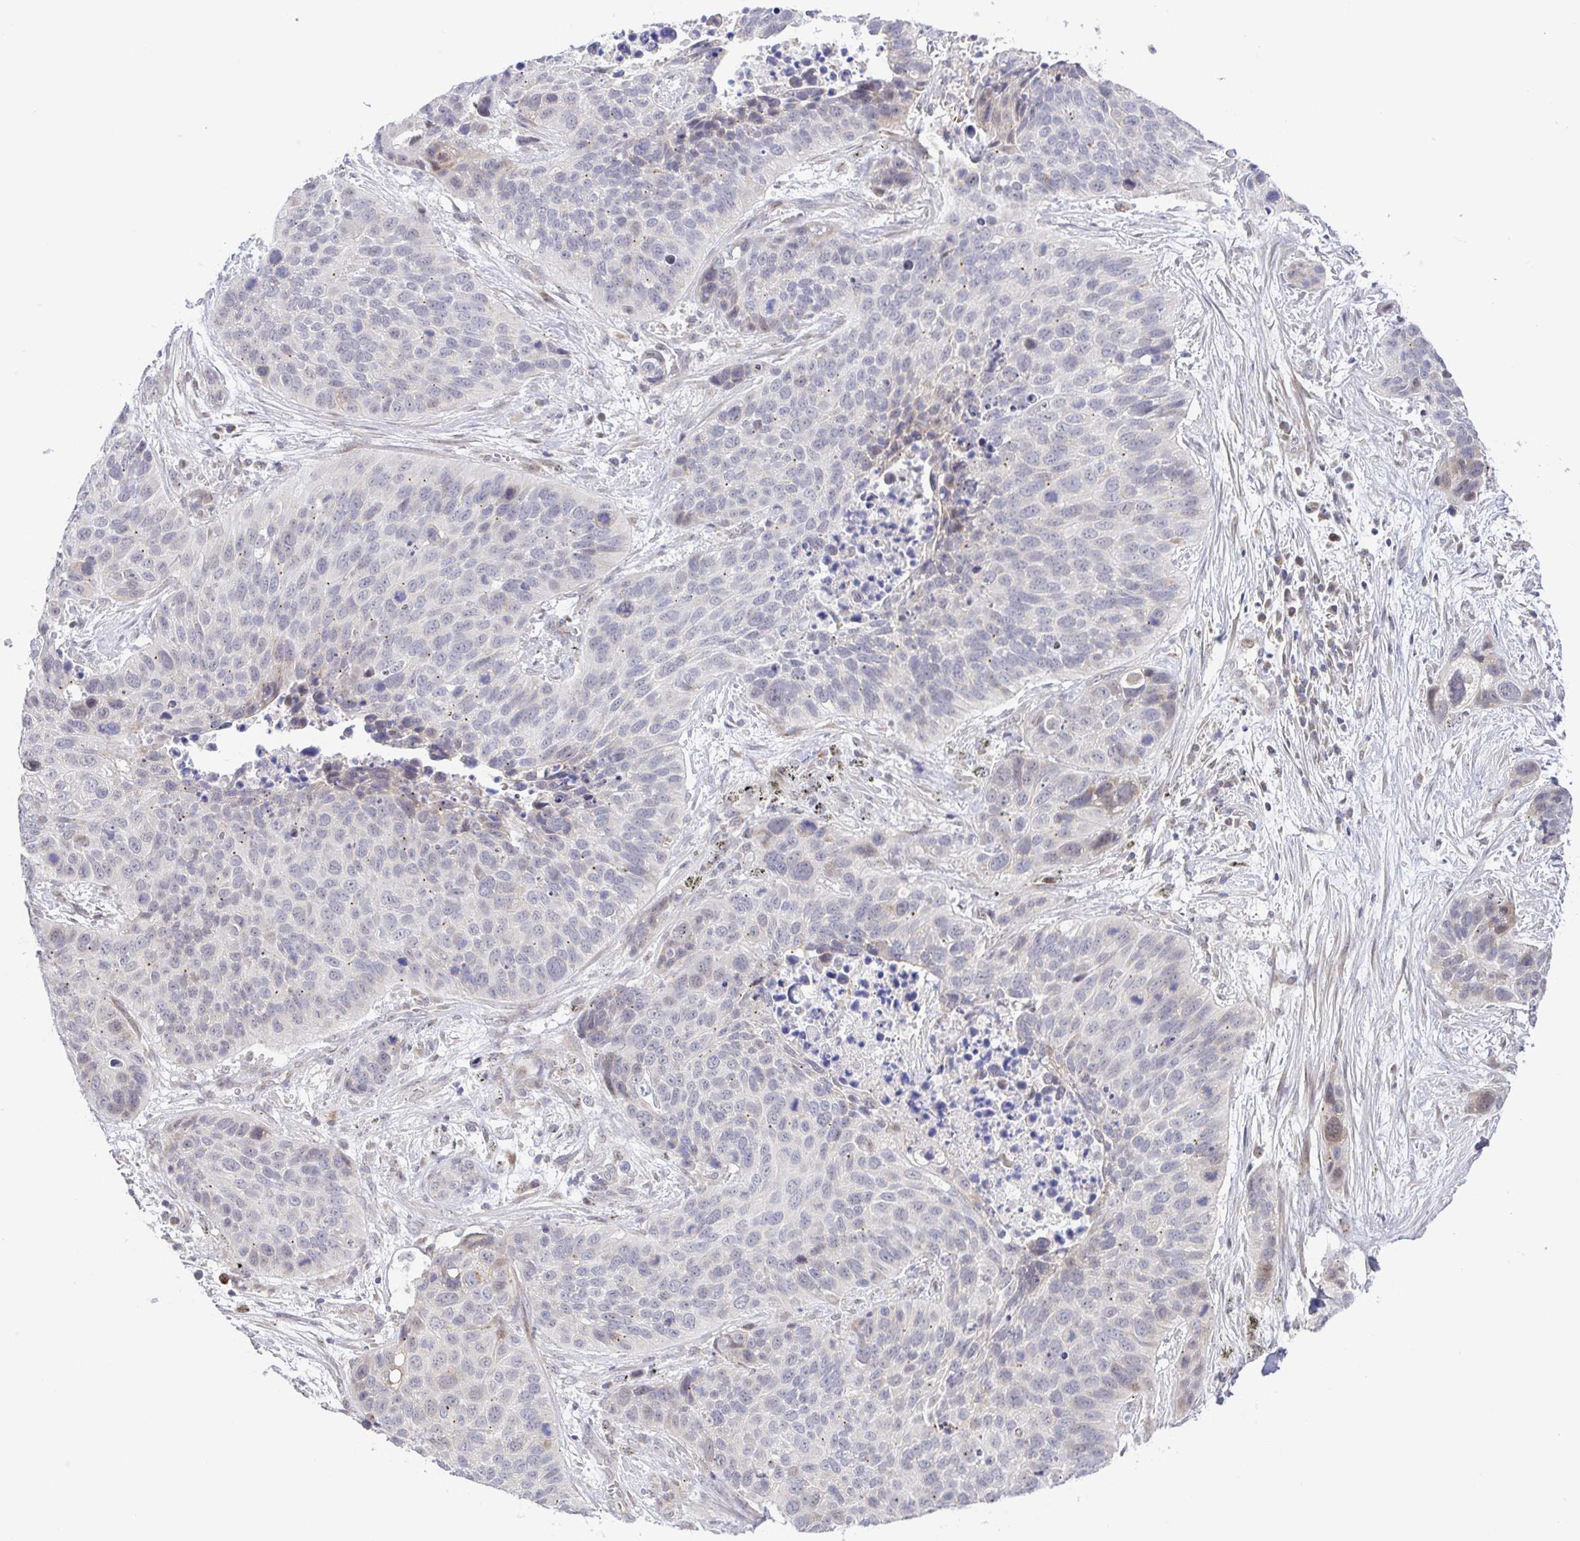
{"staining": {"intensity": "negative", "quantity": "none", "location": "none"}, "tissue": "lung cancer", "cell_type": "Tumor cells", "image_type": "cancer", "snomed": [{"axis": "morphology", "description": "Squamous cell carcinoma, NOS"}, {"axis": "topography", "description": "Lung"}], "caption": "Immunohistochemistry micrograph of human lung cancer (squamous cell carcinoma) stained for a protein (brown), which displays no expression in tumor cells.", "gene": "CIT", "patient": {"sex": "male", "age": 62}}